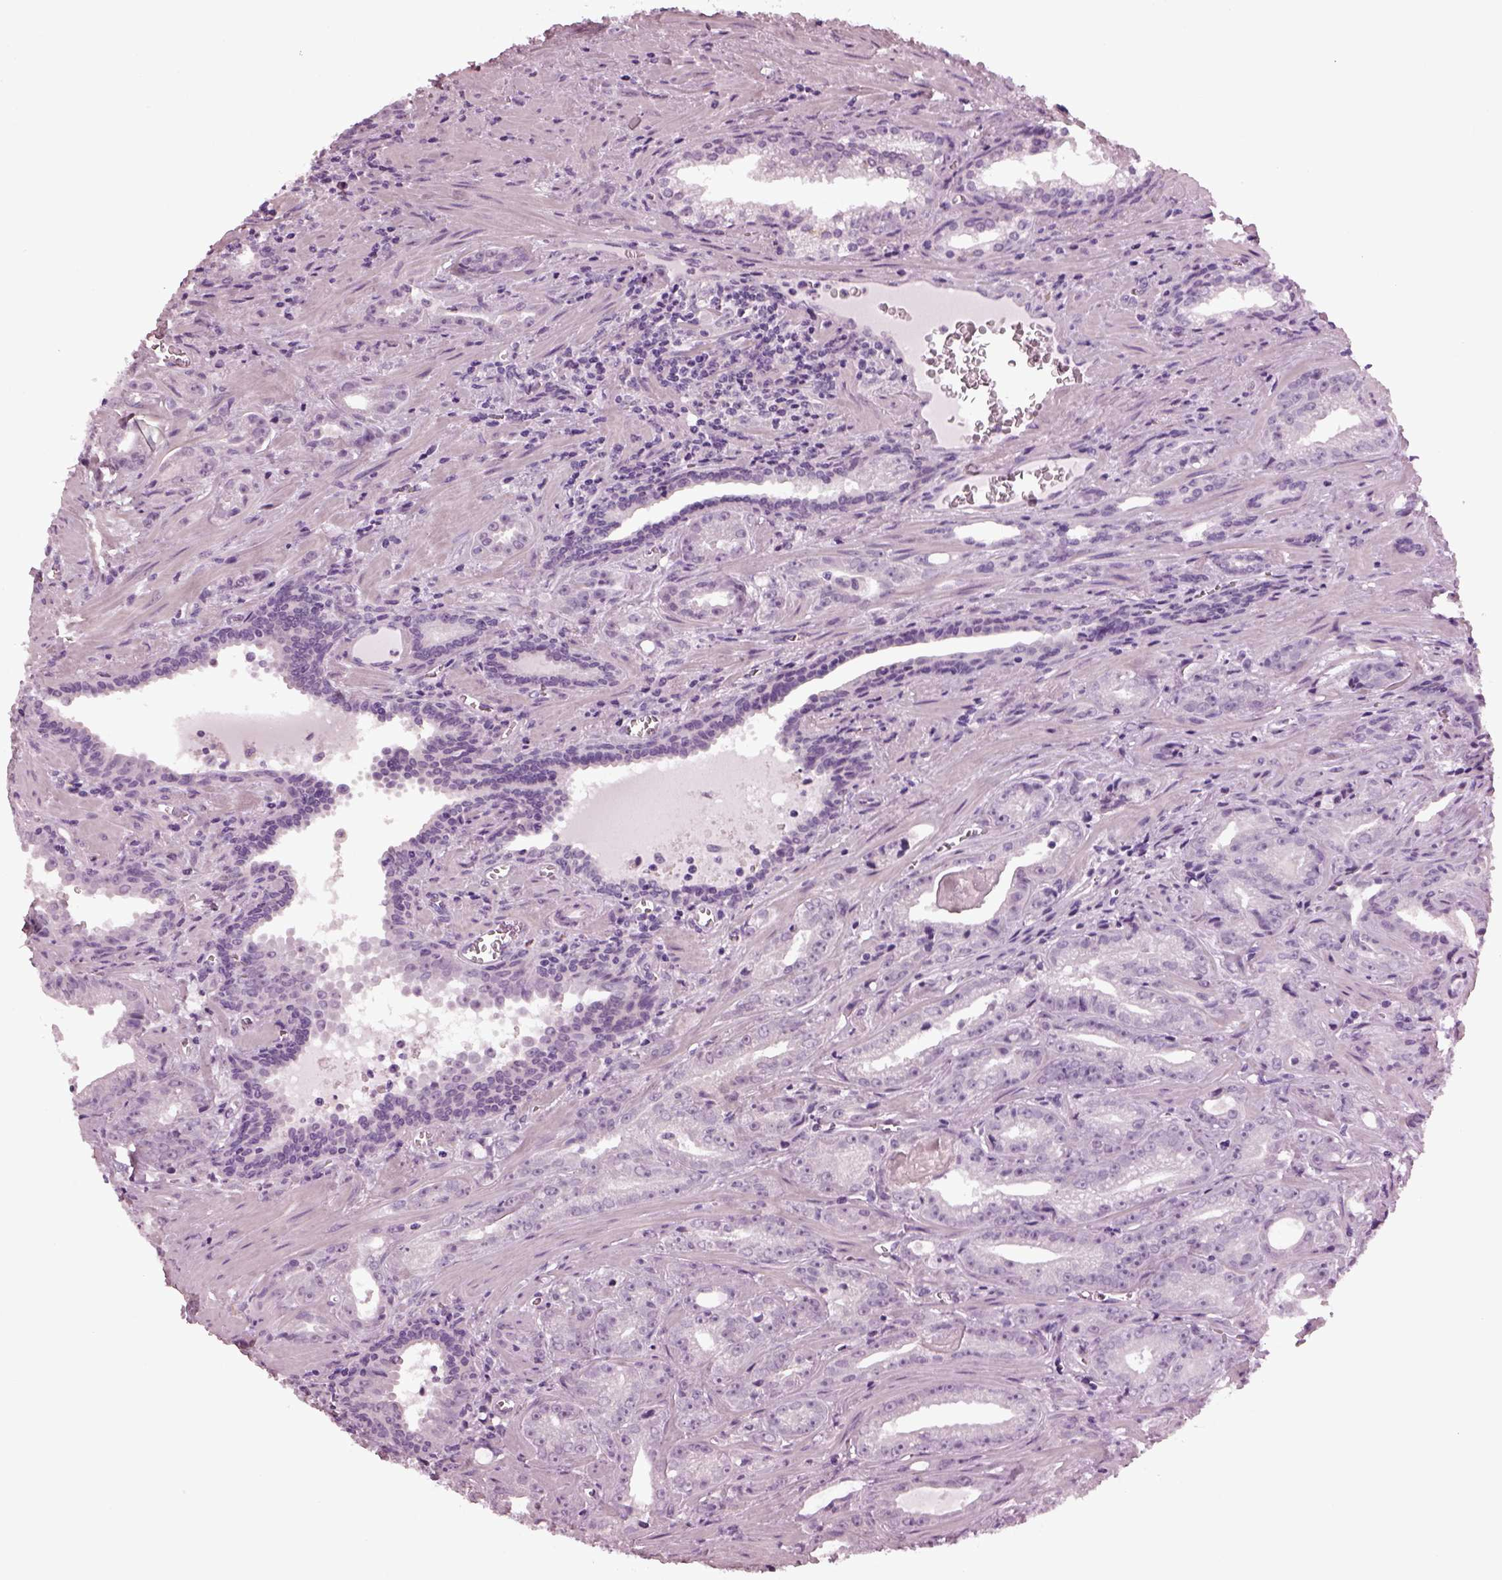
{"staining": {"intensity": "negative", "quantity": "none", "location": "none"}, "tissue": "prostate cancer", "cell_type": "Tumor cells", "image_type": "cancer", "snomed": [{"axis": "morphology", "description": "Adenocarcinoma, High grade"}, {"axis": "topography", "description": "Prostate"}], "caption": "An IHC micrograph of prostate high-grade adenocarcinoma is shown. There is no staining in tumor cells of prostate high-grade adenocarcinoma.", "gene": "SLC6A17", "patient": {"sex": "male", "age": 68}}